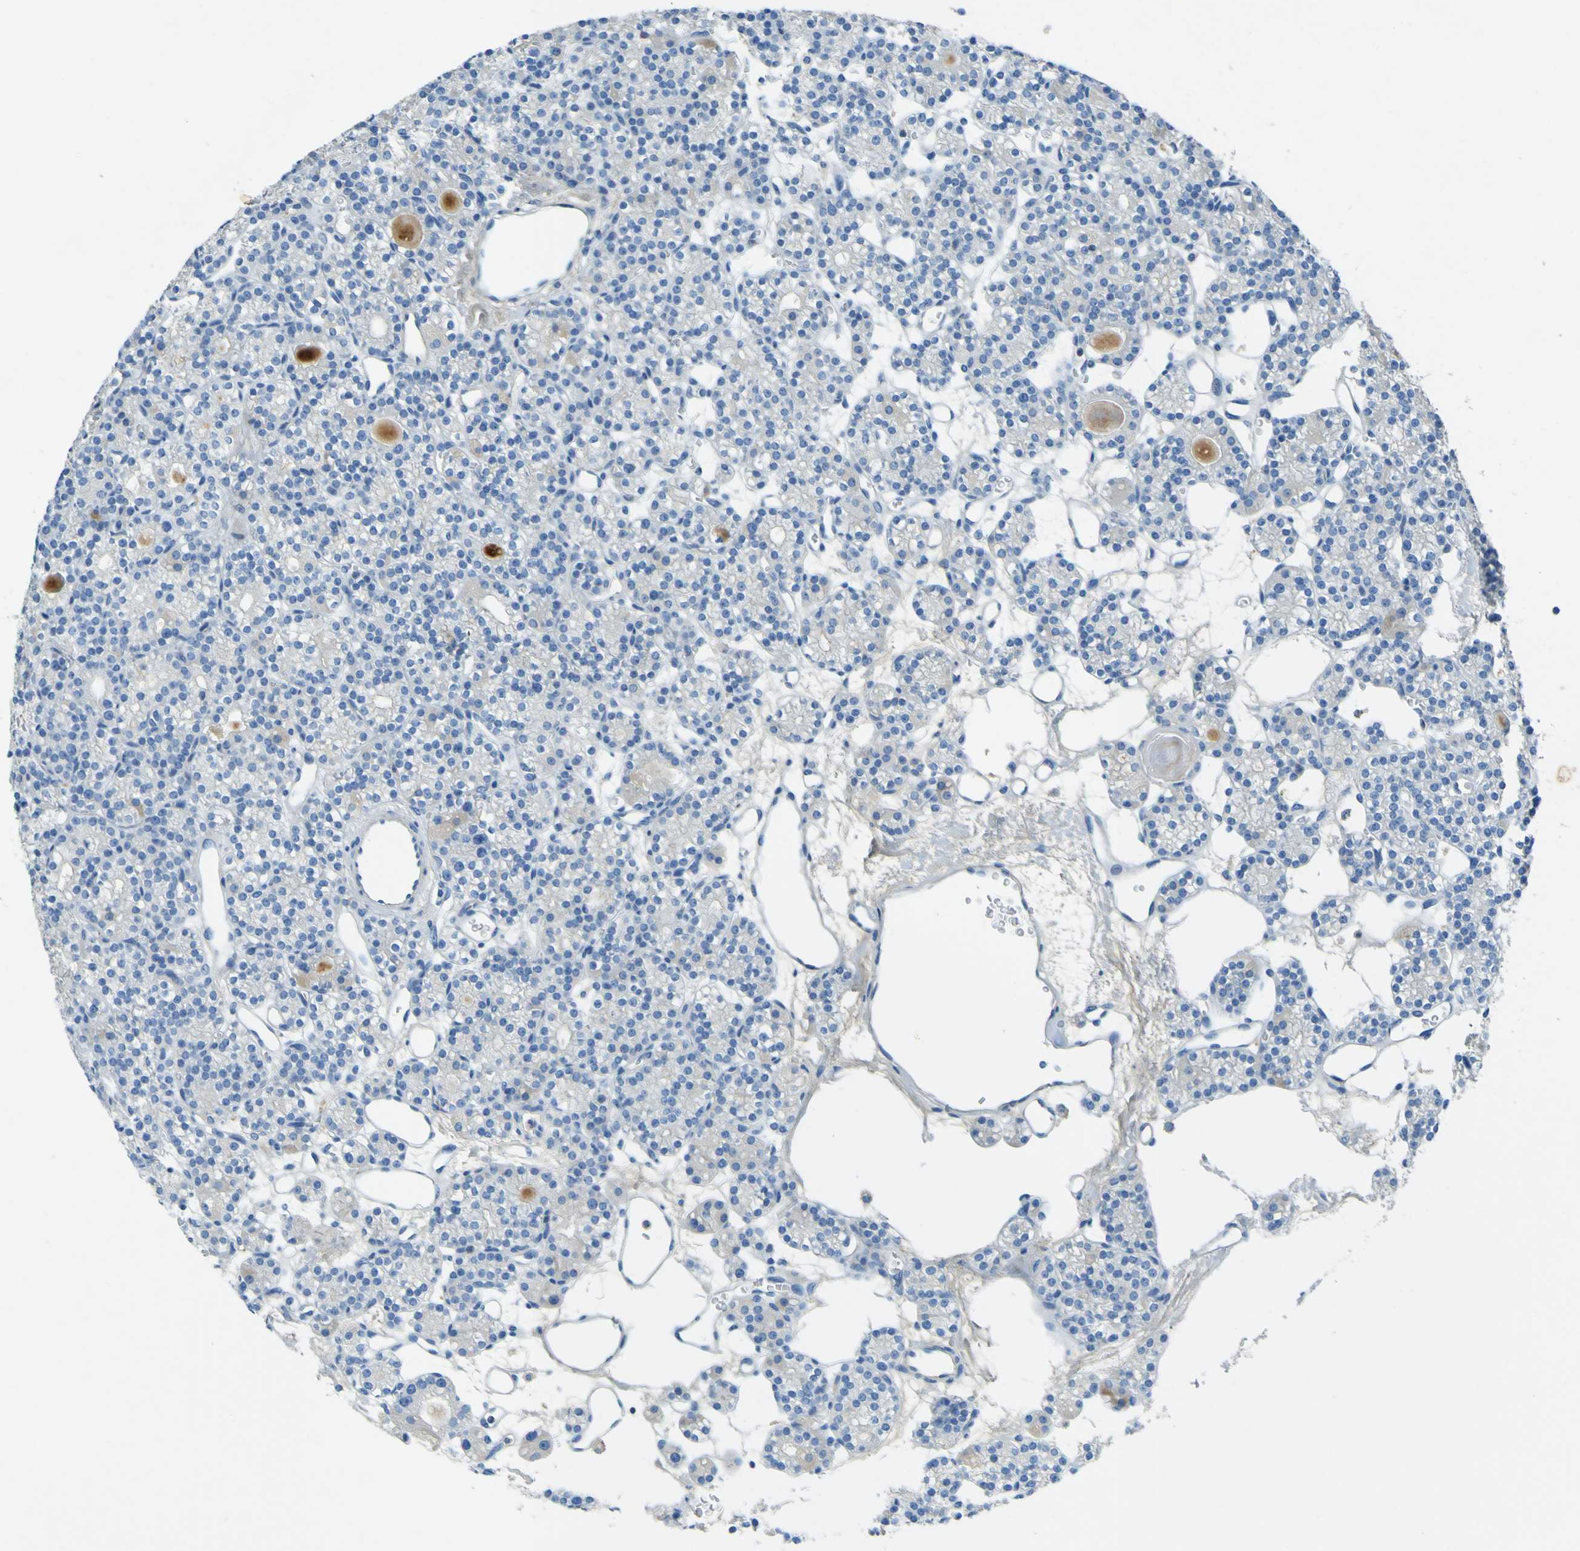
{"staining": {"intensity": "weak", "quantity": "<25%", "location": "cytoplasmic/membranous"}, "tissue": "parathyroid gland", "cell_type": "Glandular cells", "image_type": "normal", "snomed": [{"axis": "morphology", "description": "Normal tissue, NOS"}, {"axis": "topography", "description": "Parathyroid gland"}], "caption": "This is a photomicrograph of immunohistochemistry staining of benign parathyroid gland, which shows no positivity in glandular cells. (DAB (3,3'-diaminobenzidine) immunohistochemistry (IHC) with hematoxylin counter stain).", "gene": "OGN", "patient": {"sex": "female", "age": 64}}